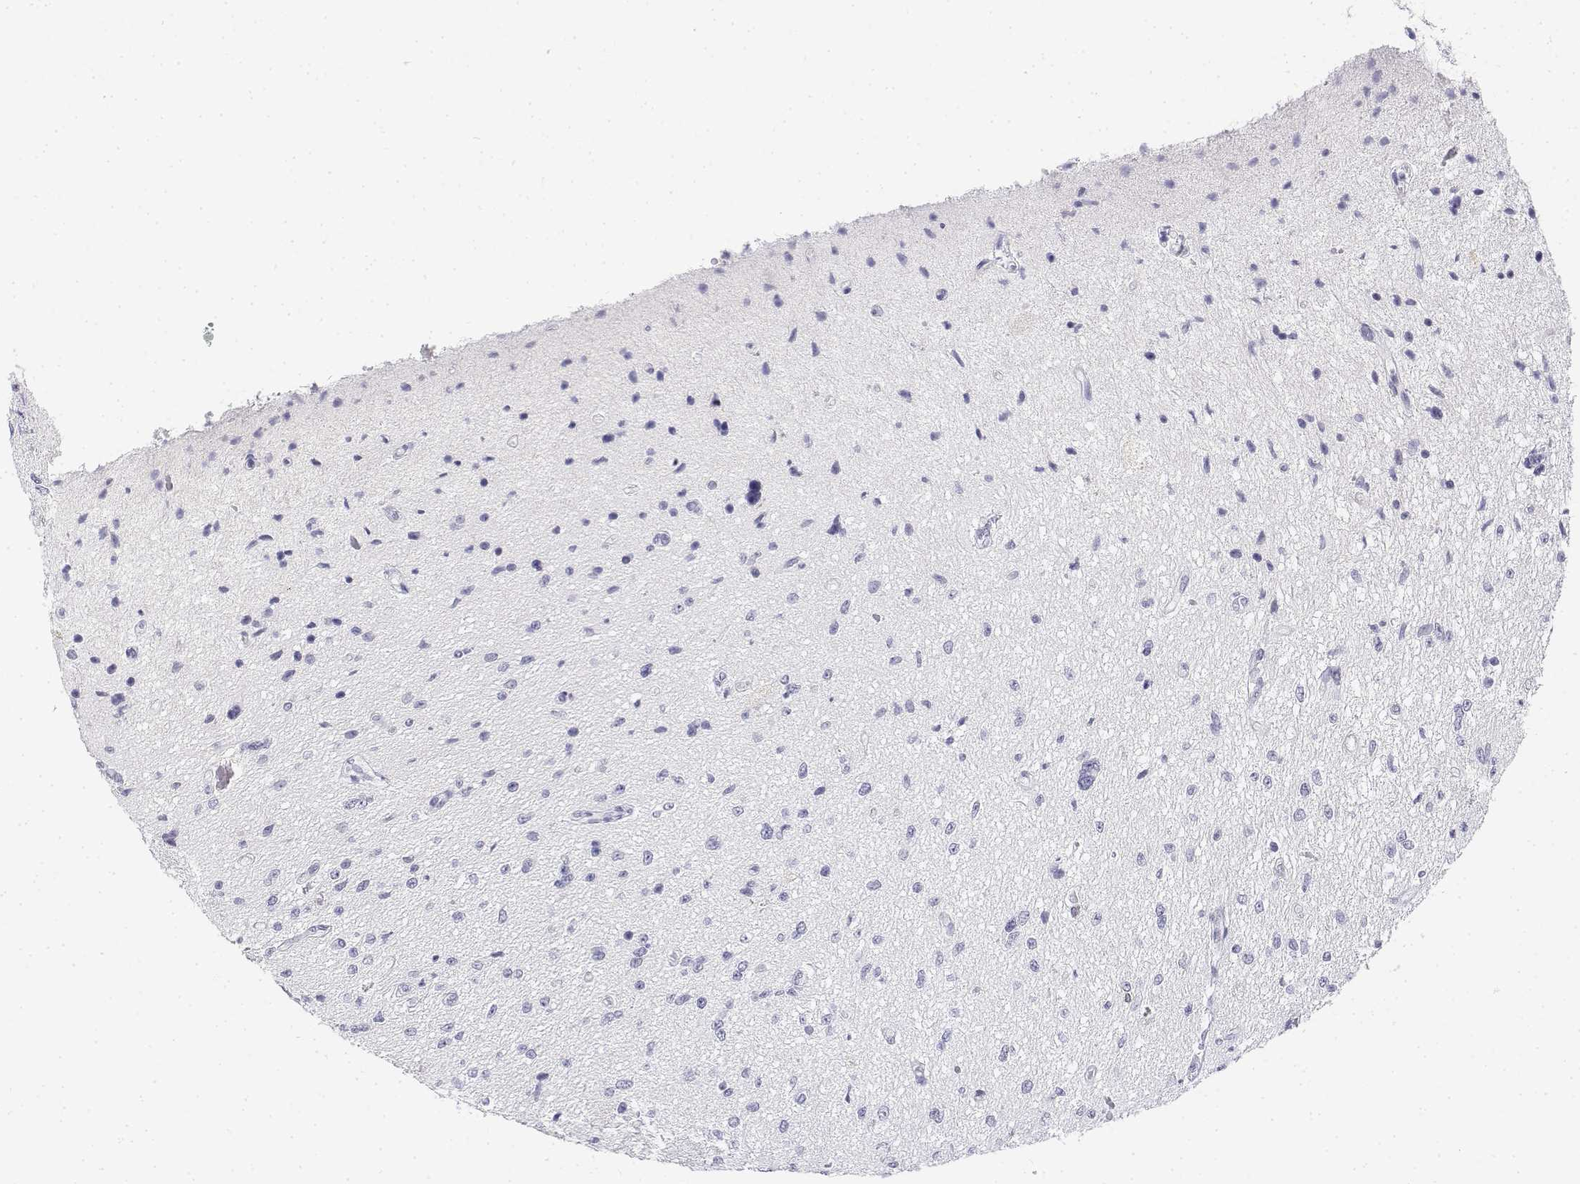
{"staining": {"intensity": "negative", "quantity": "none", "location": "none"}, "tissue": "glioma", "cell_type": "Tumor cells", "image_type": "cancer", "snomed": [{"axis": "morphology", "description": "Glioma, malignant, Low grade"}, {"axis": "topography", "description": "Cerebellum"}], "caption": "Immunohistochemistry micrograph of neoplastic tissue: glioma stained with DAB shows no significant protein expression in tumor cells.", "gene": "CD3E", "patient": {"sex": "female", "age": 14}}